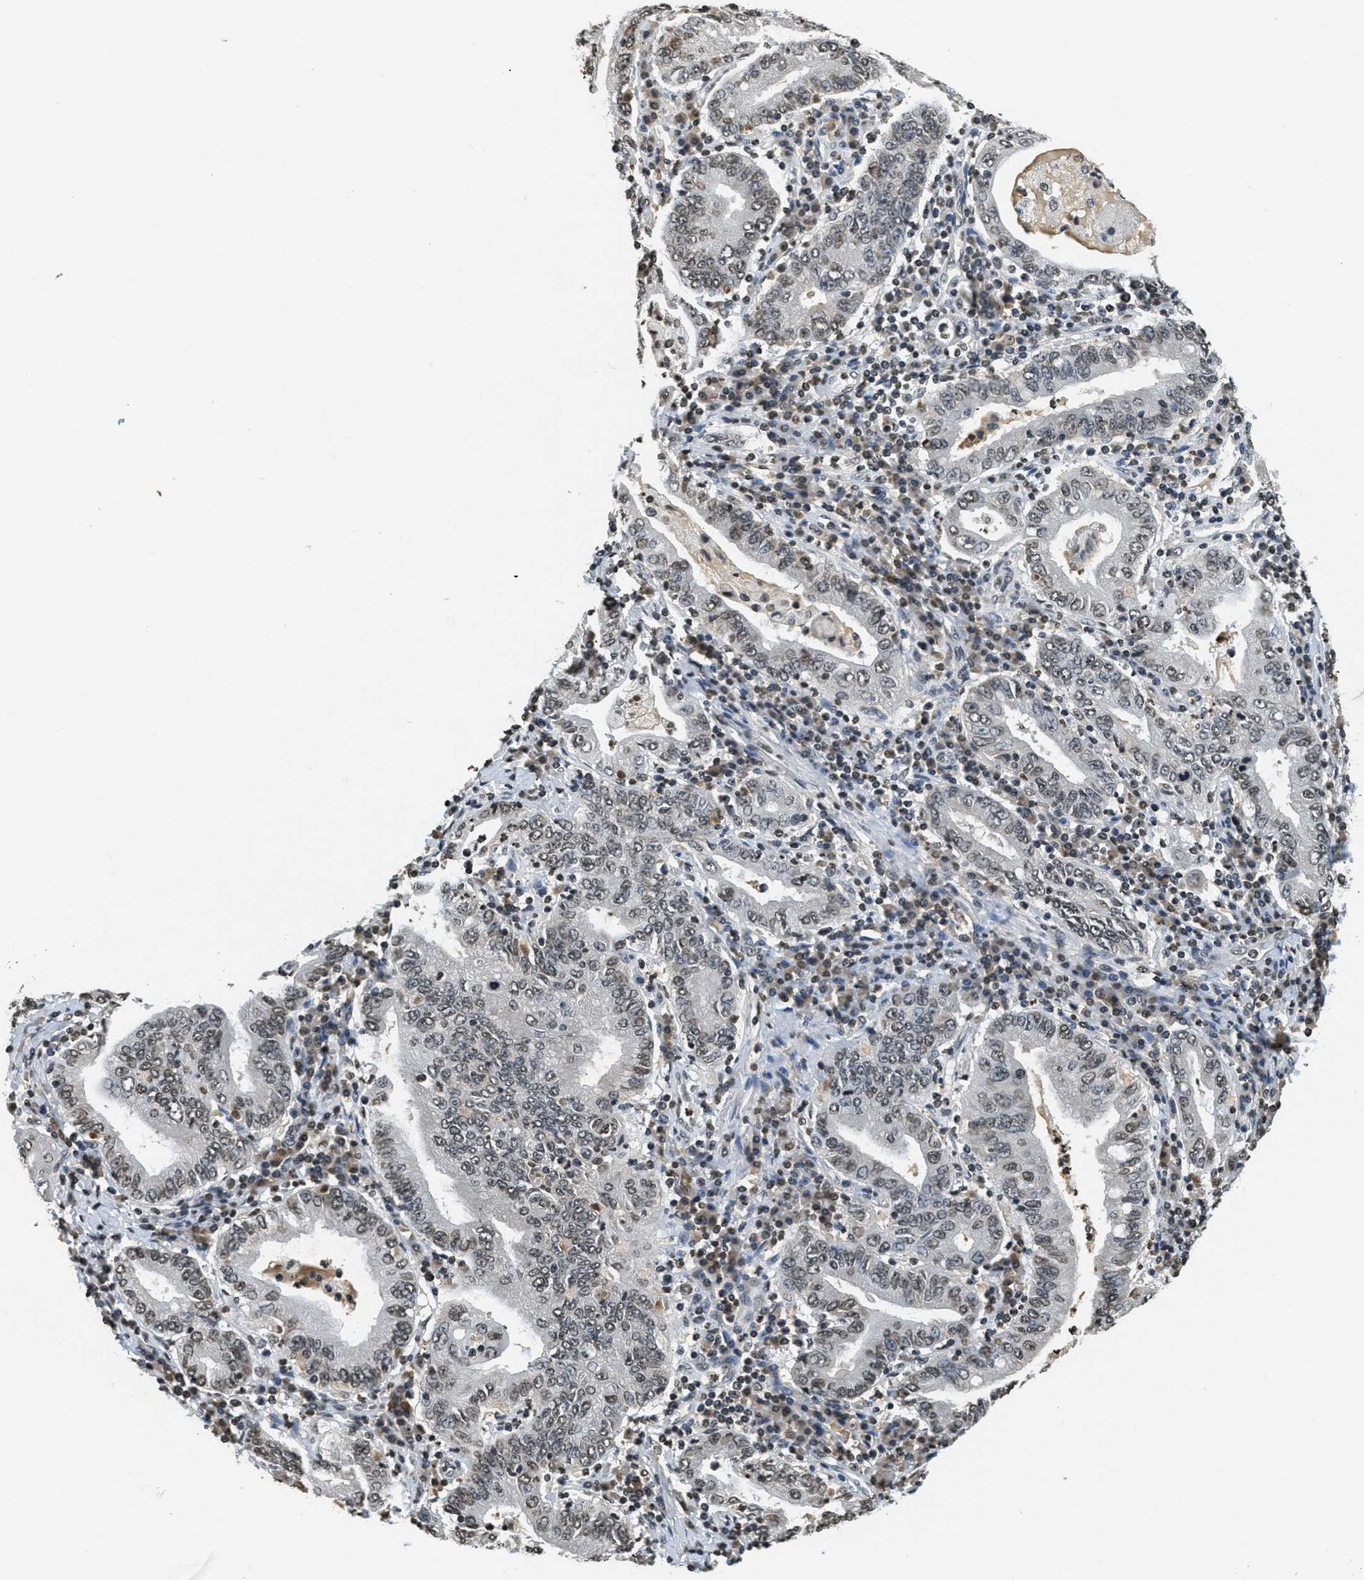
{"staining": {"intensity": "moderate", "quantity": ">75%", "location": "nuclear"}, "tissue": "stomach cancer", "cell_type": "Tumor cells", "image_type": "cancer", "snomed": [{"axis": "morphology", "description": "Normal tissue, NOS"}, {"axis": "morphology", "description": "Adenocarcinoma, NOS"}, {"axis": "topography", "description": "Esophagus"}, {"axis": "topography", "description": "Stomach, upper"}, {"axis": "topography", "description": "Peripheral nerve tissue"}], "caption": "Protein positivity by immunohistochemistry demonstrates moderate nuclear expression in approximately >75% of tumor cells in stomach adenocarcinoma.", "gene": "LDB2", "patient": {"sex": "male", "age": 62}}